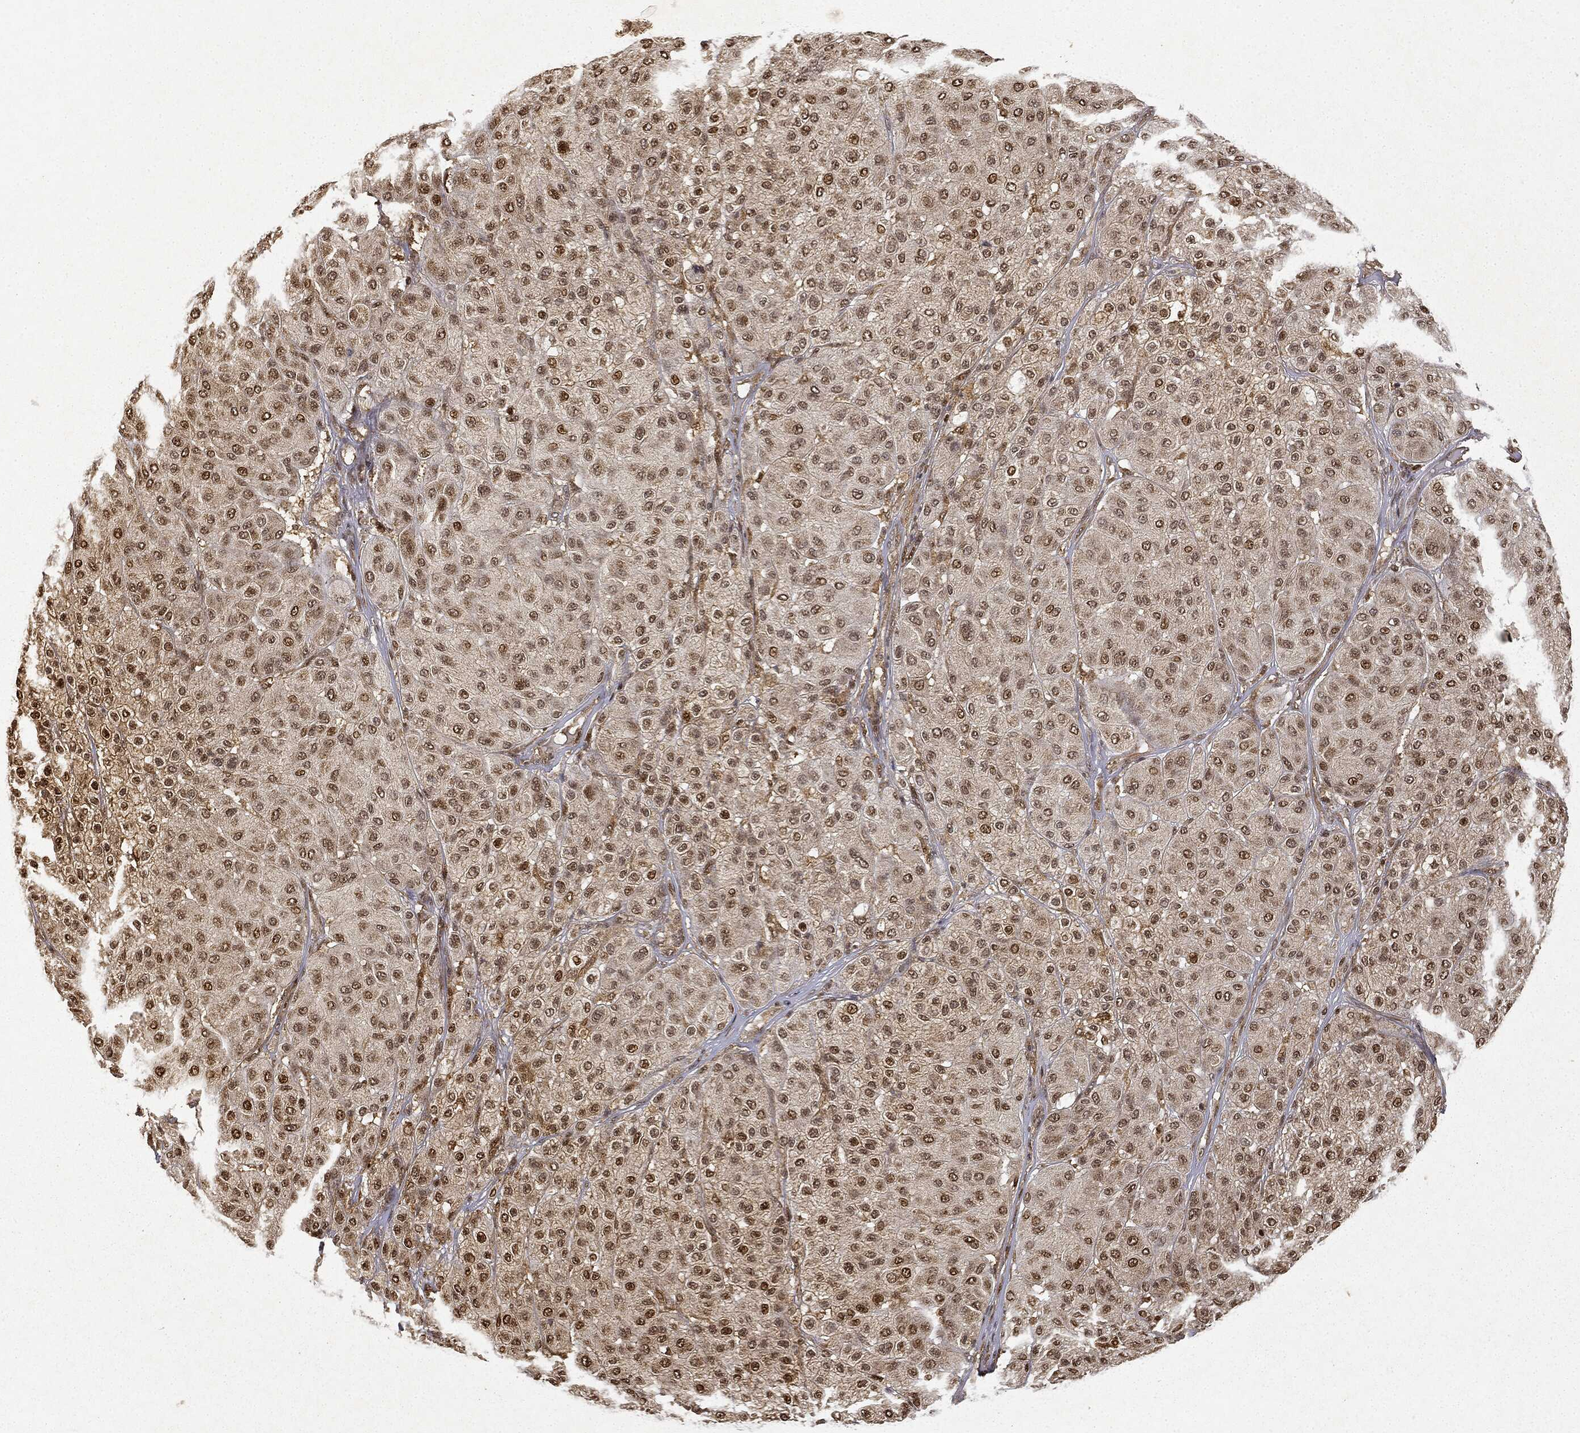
{"staining": {"intensity": "strong", "quantity": ">75%", "location": "nuclear"}, "tissue": "melanoma", "cell_type": "Tumor cells", "image_type": "cancer", "snomed": [{"axis": "morphology", "description": "Malignant melanoma, Metastatic site"}, {"axis": "topography", "description": "Smooth muscle"}], "caption": "Melanoma stained with DAB (3,3'-diaminobenzidine) IHC reveals high levels of strong nuclear positivity in approximately >75% of tumor cells. (IHC, brightfield microscopy, high magnification).", "gene": "ZNHIT6", "patient": {"sex": "male", "age": 41}}